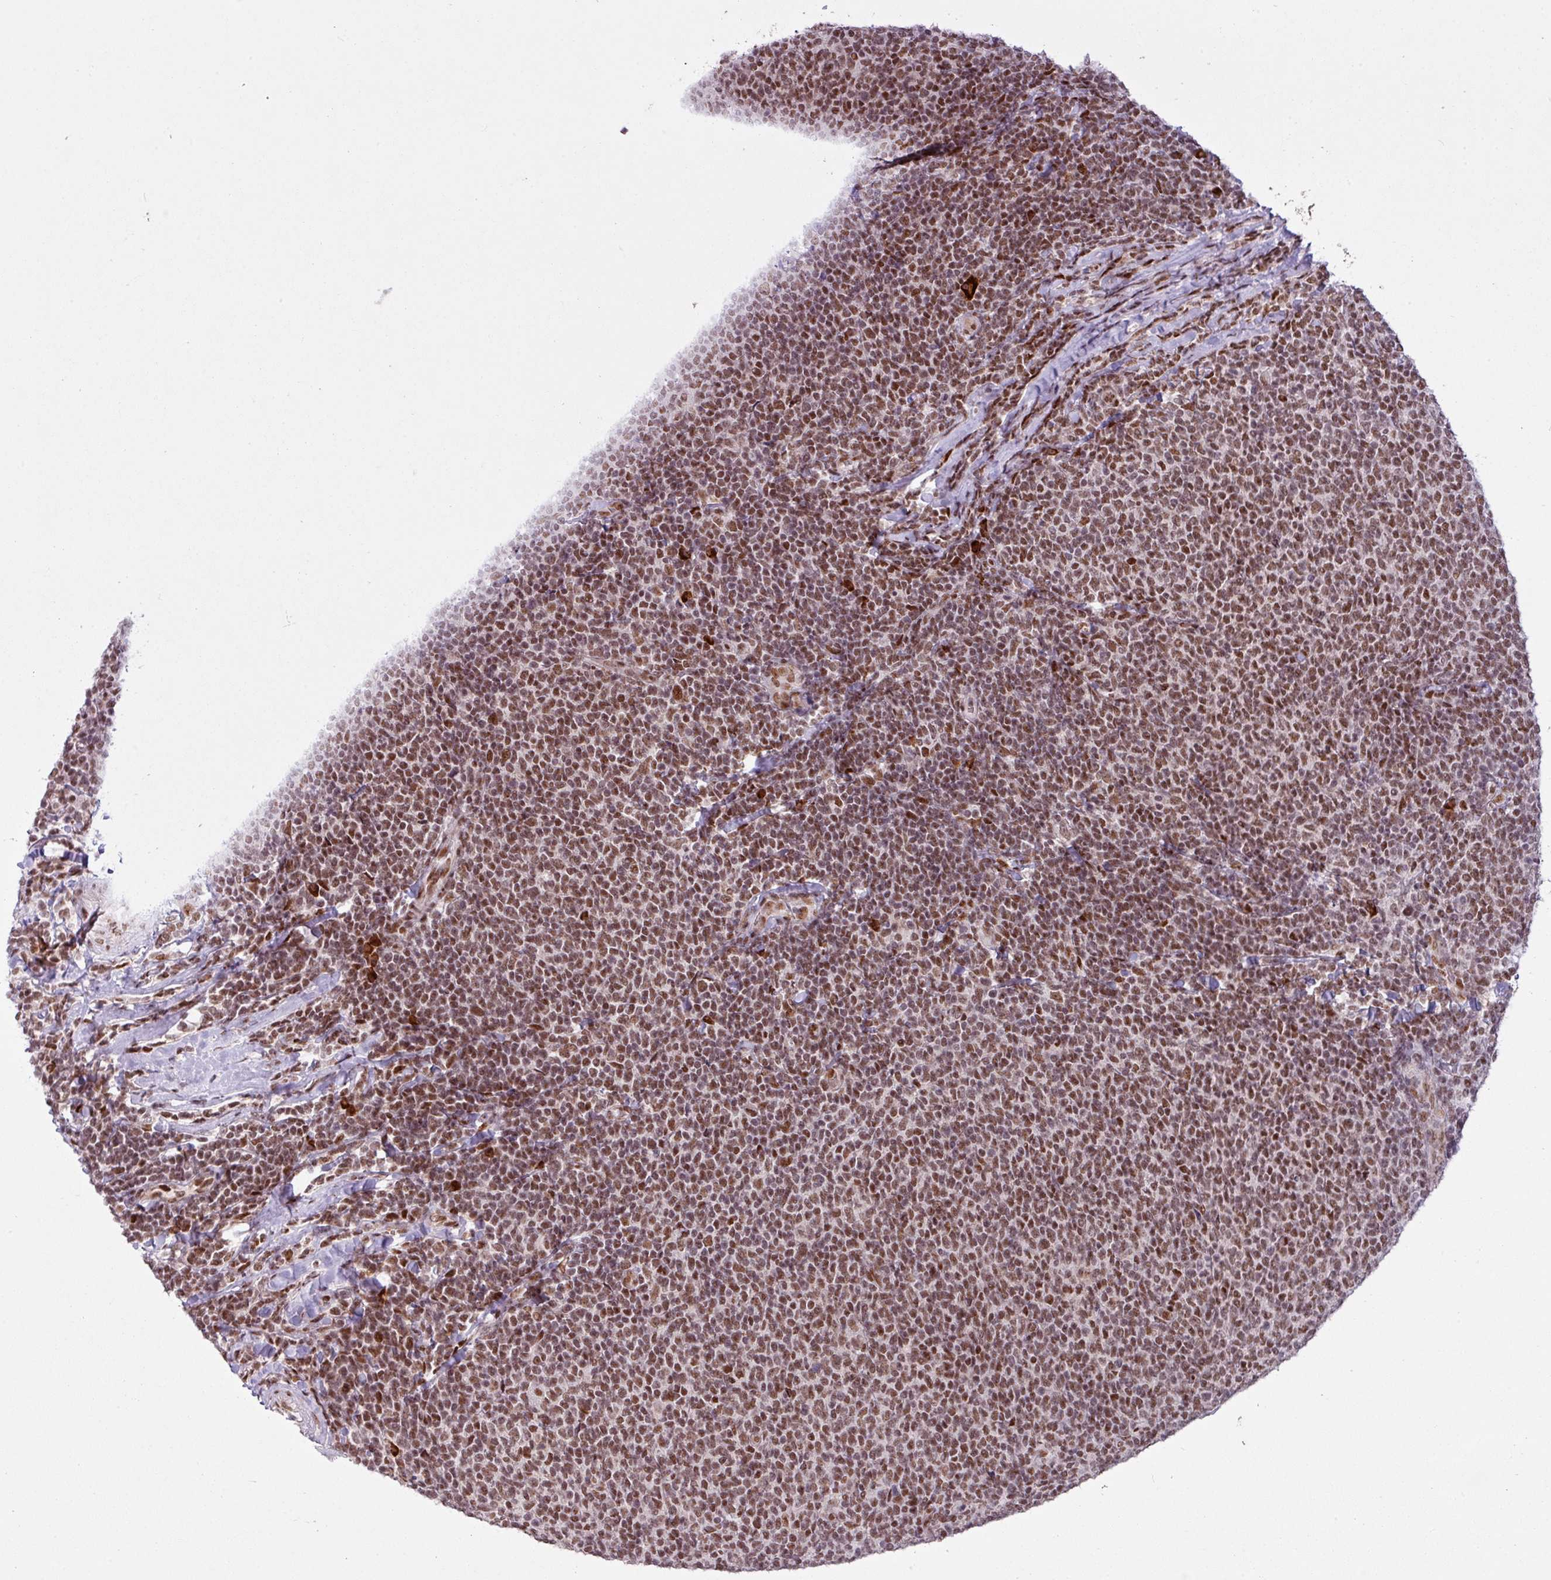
{"staining": {"intensity": "moderate", "quantity": ">75%", "location": "nuclear"}, "tissue": "lymphoma", "cell_type": "Tumor cells", "image_type": "cancer", "snomed": [{"axis": "morphology", "description": "Malignant lymphoma, non-Hodgkin's type, Low grade"}, {"axis": "topography", "description": "Lymph node"}], "caption": "An image showing moderate nuclear staining in about >75% of tumor cells in lymphoma, as visualized by brown immunohistochemical staining.", "gene": "PRDM5", "patient": {"sex": "male", "age": 52}}